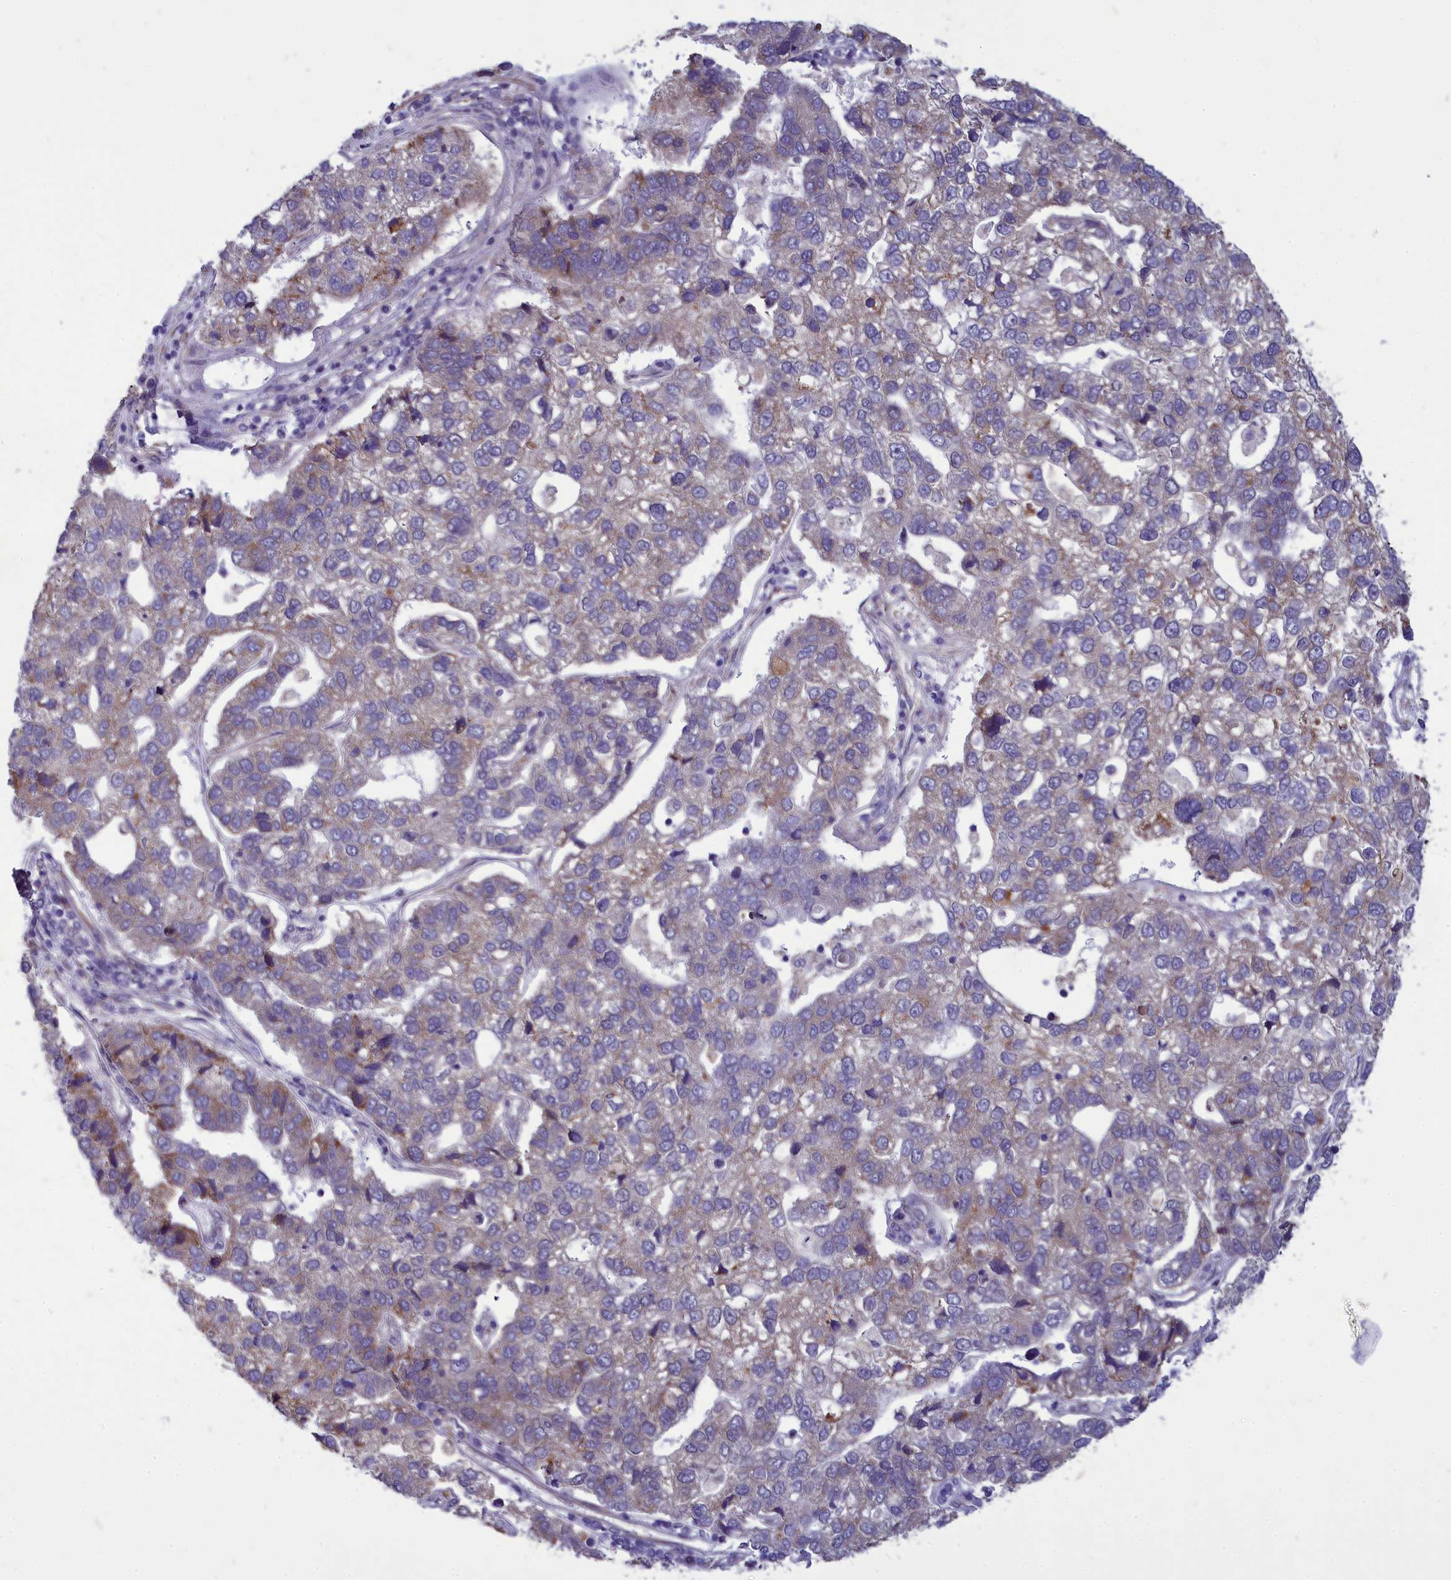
{"staining": {"intensity": "weak", "quantity": "25%-75%", "location": "cytoplasmic/membranous"}, "tissue": "pancreatic cancer", "cell_type": "Tumor cells", "image_type": "cancer", "snomed": [{"axis": "morphology", "description": "Adenocarcinoma, NOS"}, {"axis": "topography", "description": "Pancreas"}], "caption": "IHC histopathology image of adenocarcinoma (pancreatic) stained for a protein (brown), which displays low levels of weak cytoplasmic/membranous expression in about 25%-75% of tumor cells.", "gene": "CENATAC", "patient": {"sex": "female", "age": 61}}